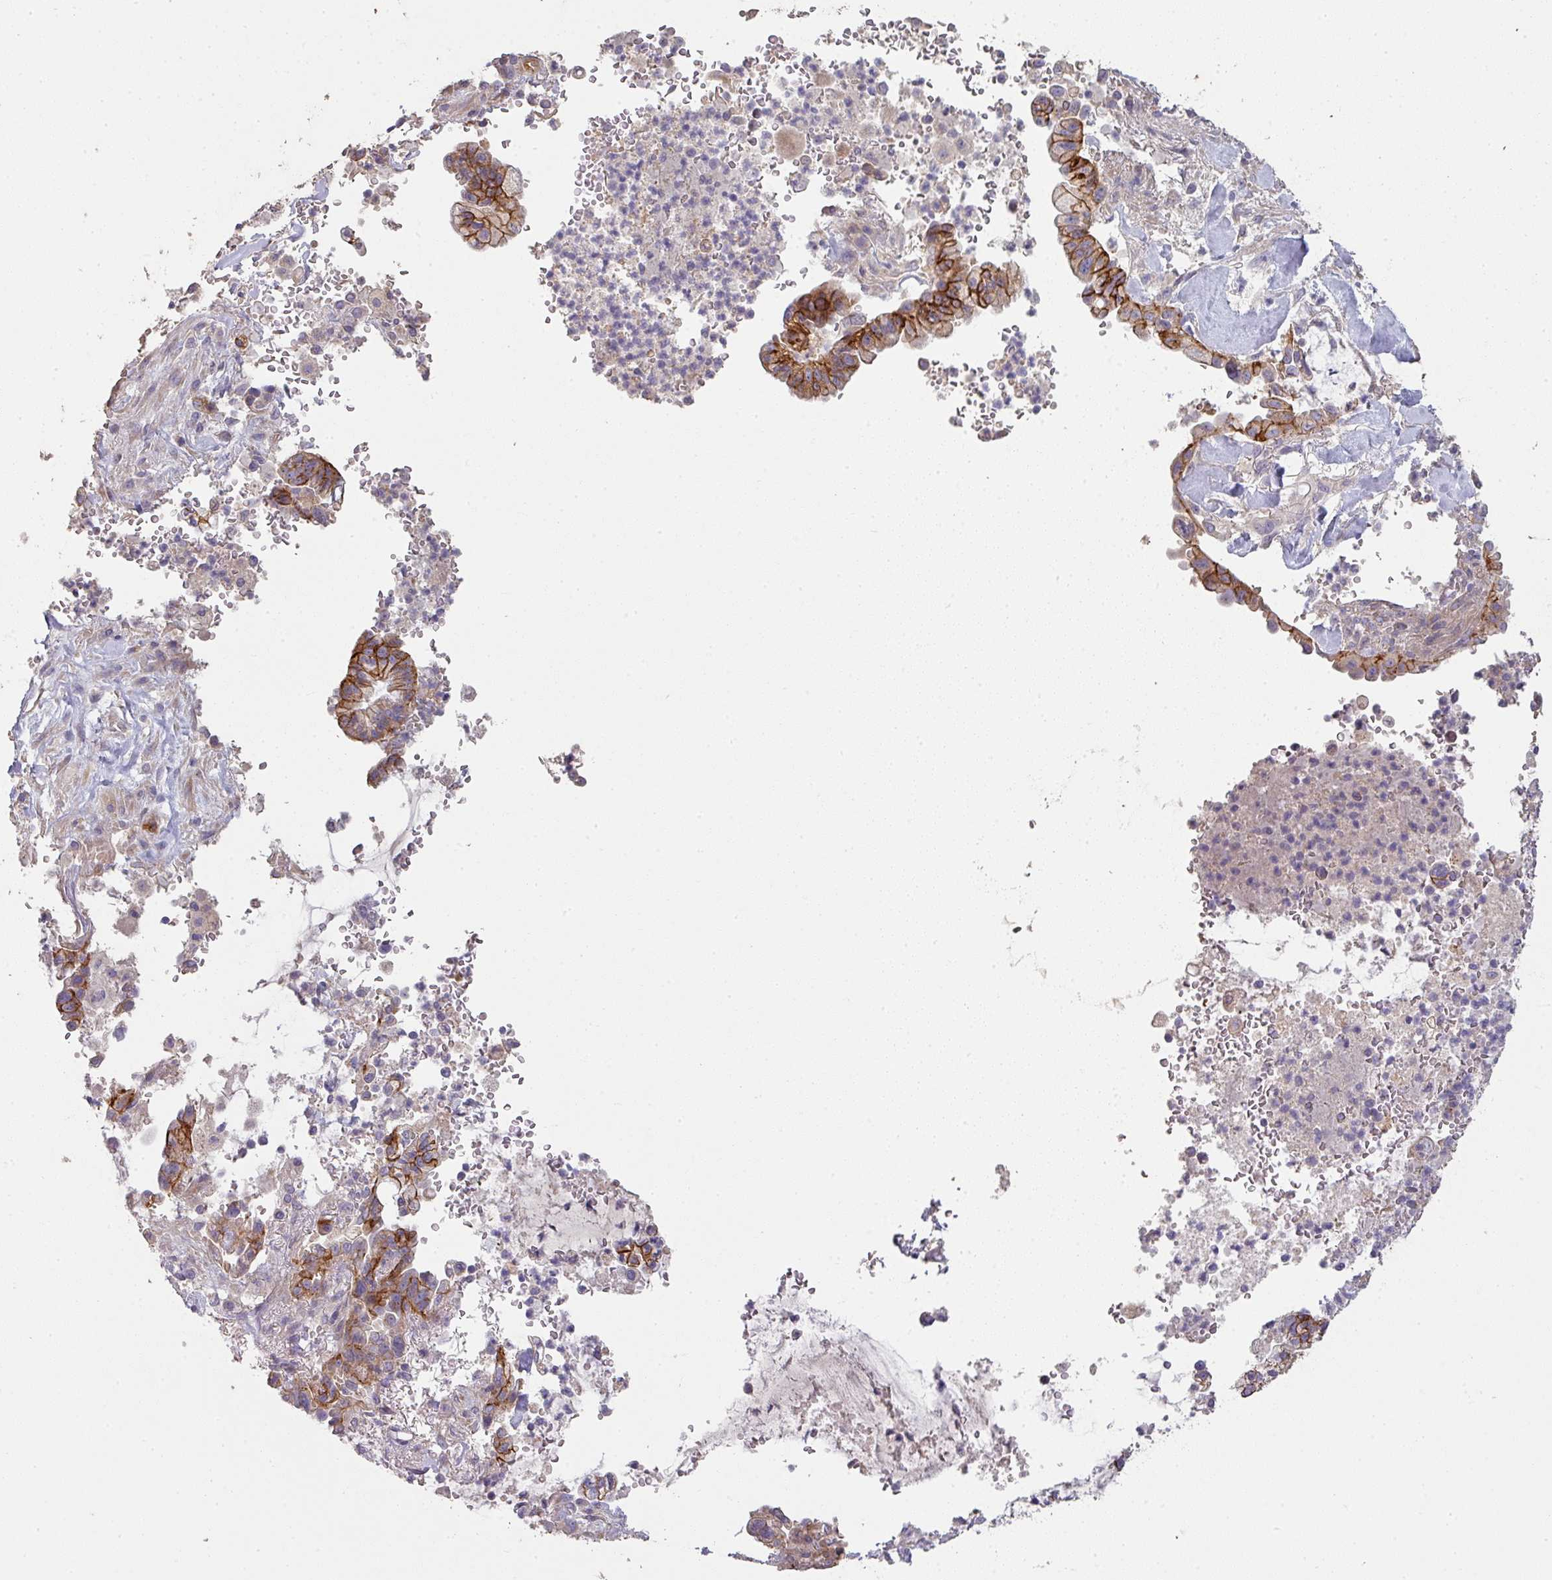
{"staining": {"intensity": "moderate", "quantity": ">75%", "location": "cytoplasmic/membranous"}, "tissue": "pancreatic cancer", "cell_type": "Tumor cells", "image_type": "cancer", "snomed": [{"axis": "morphology", "description": "Adenocarcinoma, NOS"}, {"axis": "topography", "description": "Pancreas"}], "caption": "Human pancreatic cancer stained with a protein marker displays moderate staining in tumor cells.", "gene": "PCDH1", "patient": {"sex": "male", "age": 44}}